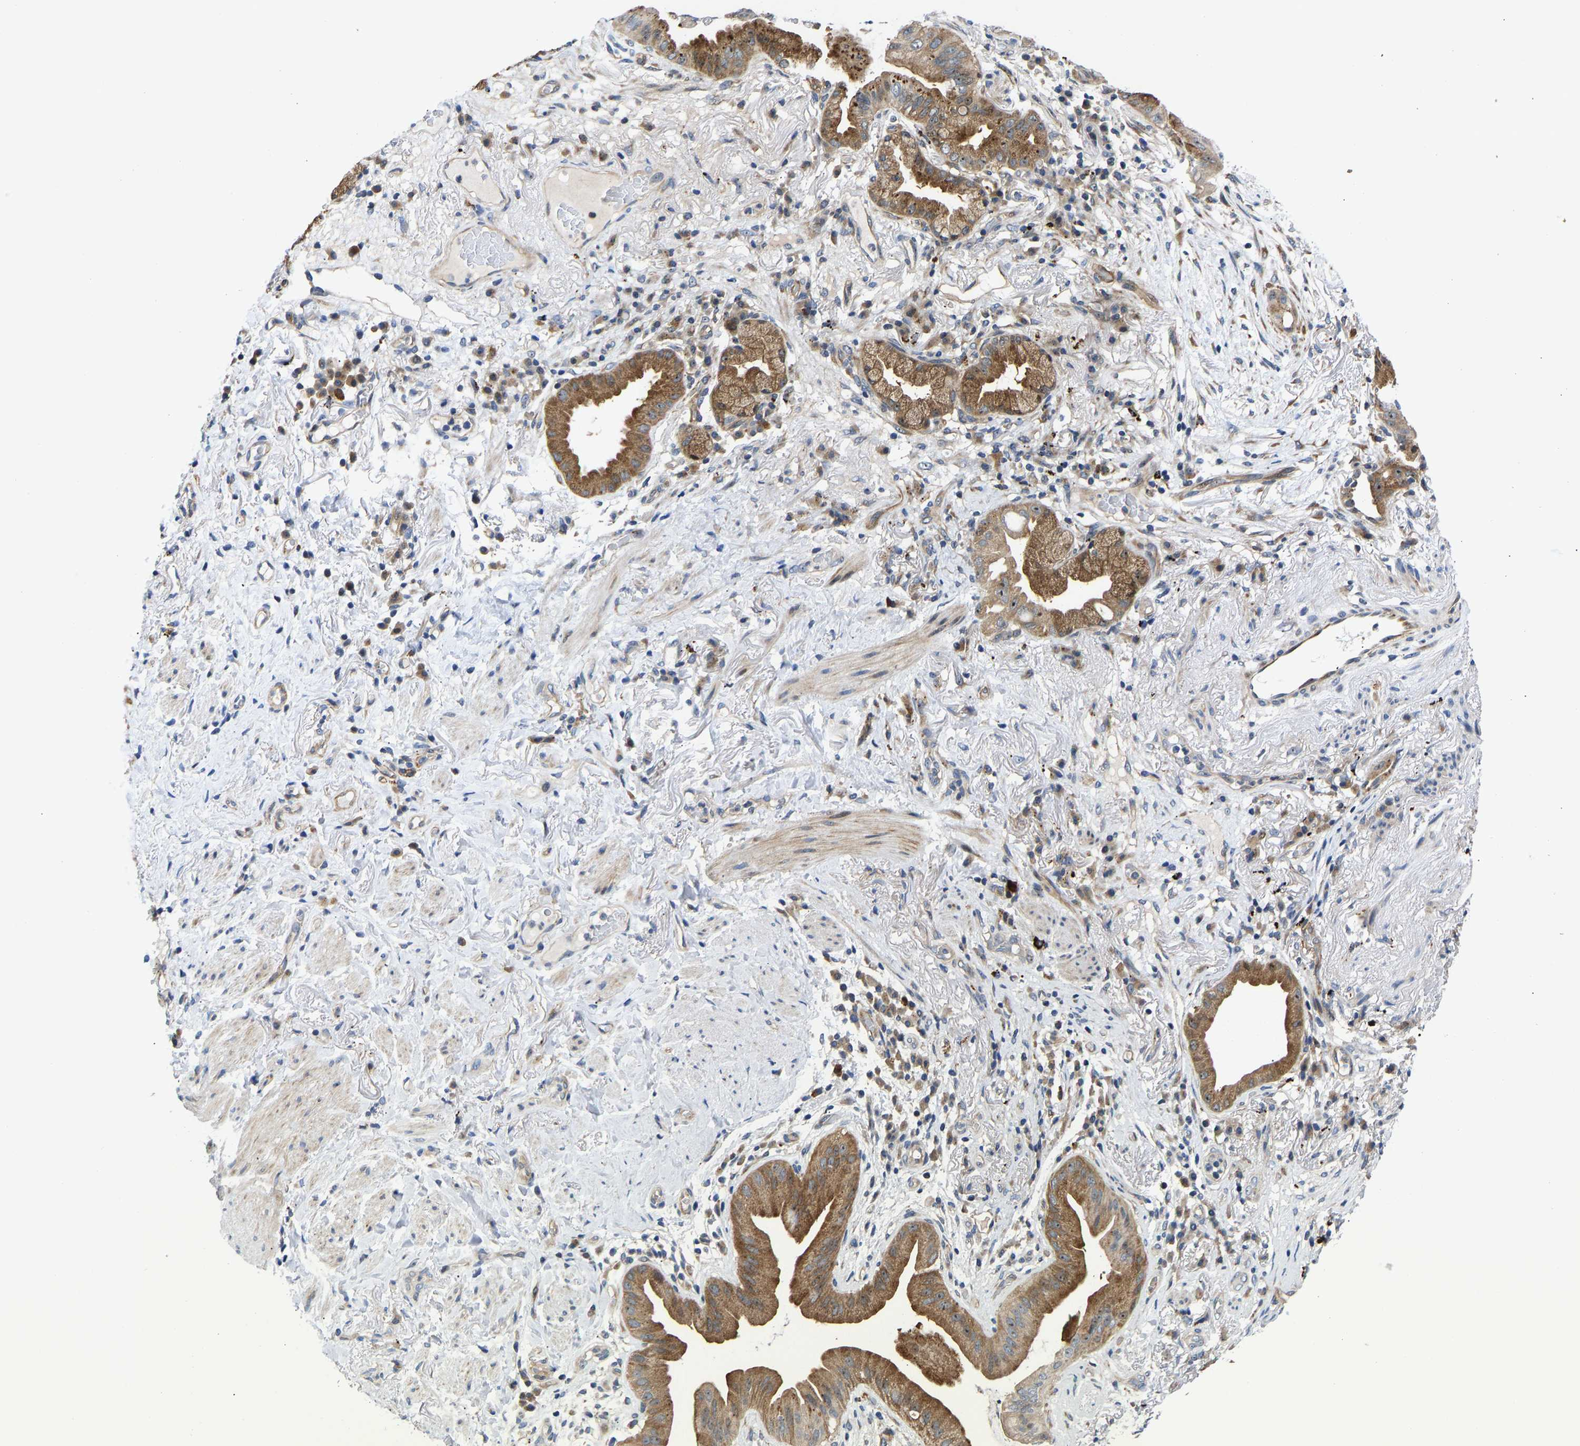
{"staining": {"intensity": "moderate", "quantity": ">75%", "location": "cytoplasmic/membranous"}, "tissue": "lung cancer", "cell_type": "Tumor cells", "image_type": "cancer", "snomed": [{"axis": "morphology", "description": "Normal tissue, NOS"}, {"axis": "morphology", "description": "Adenocarcinoma, NOS"}, {"axis": "topography", "description": "Bronchus"}, {"axis": "topography", "description": "Lung"}], "caption": "The micrograph reveals immunohistochemical staining of lung adenocarcinoma. There is moderate cytoplasmic/membranous staining is identified in approximately >75% of tumor cells.", "gene": "RESF1", "patient": {"sex": "female", "age": 70}}